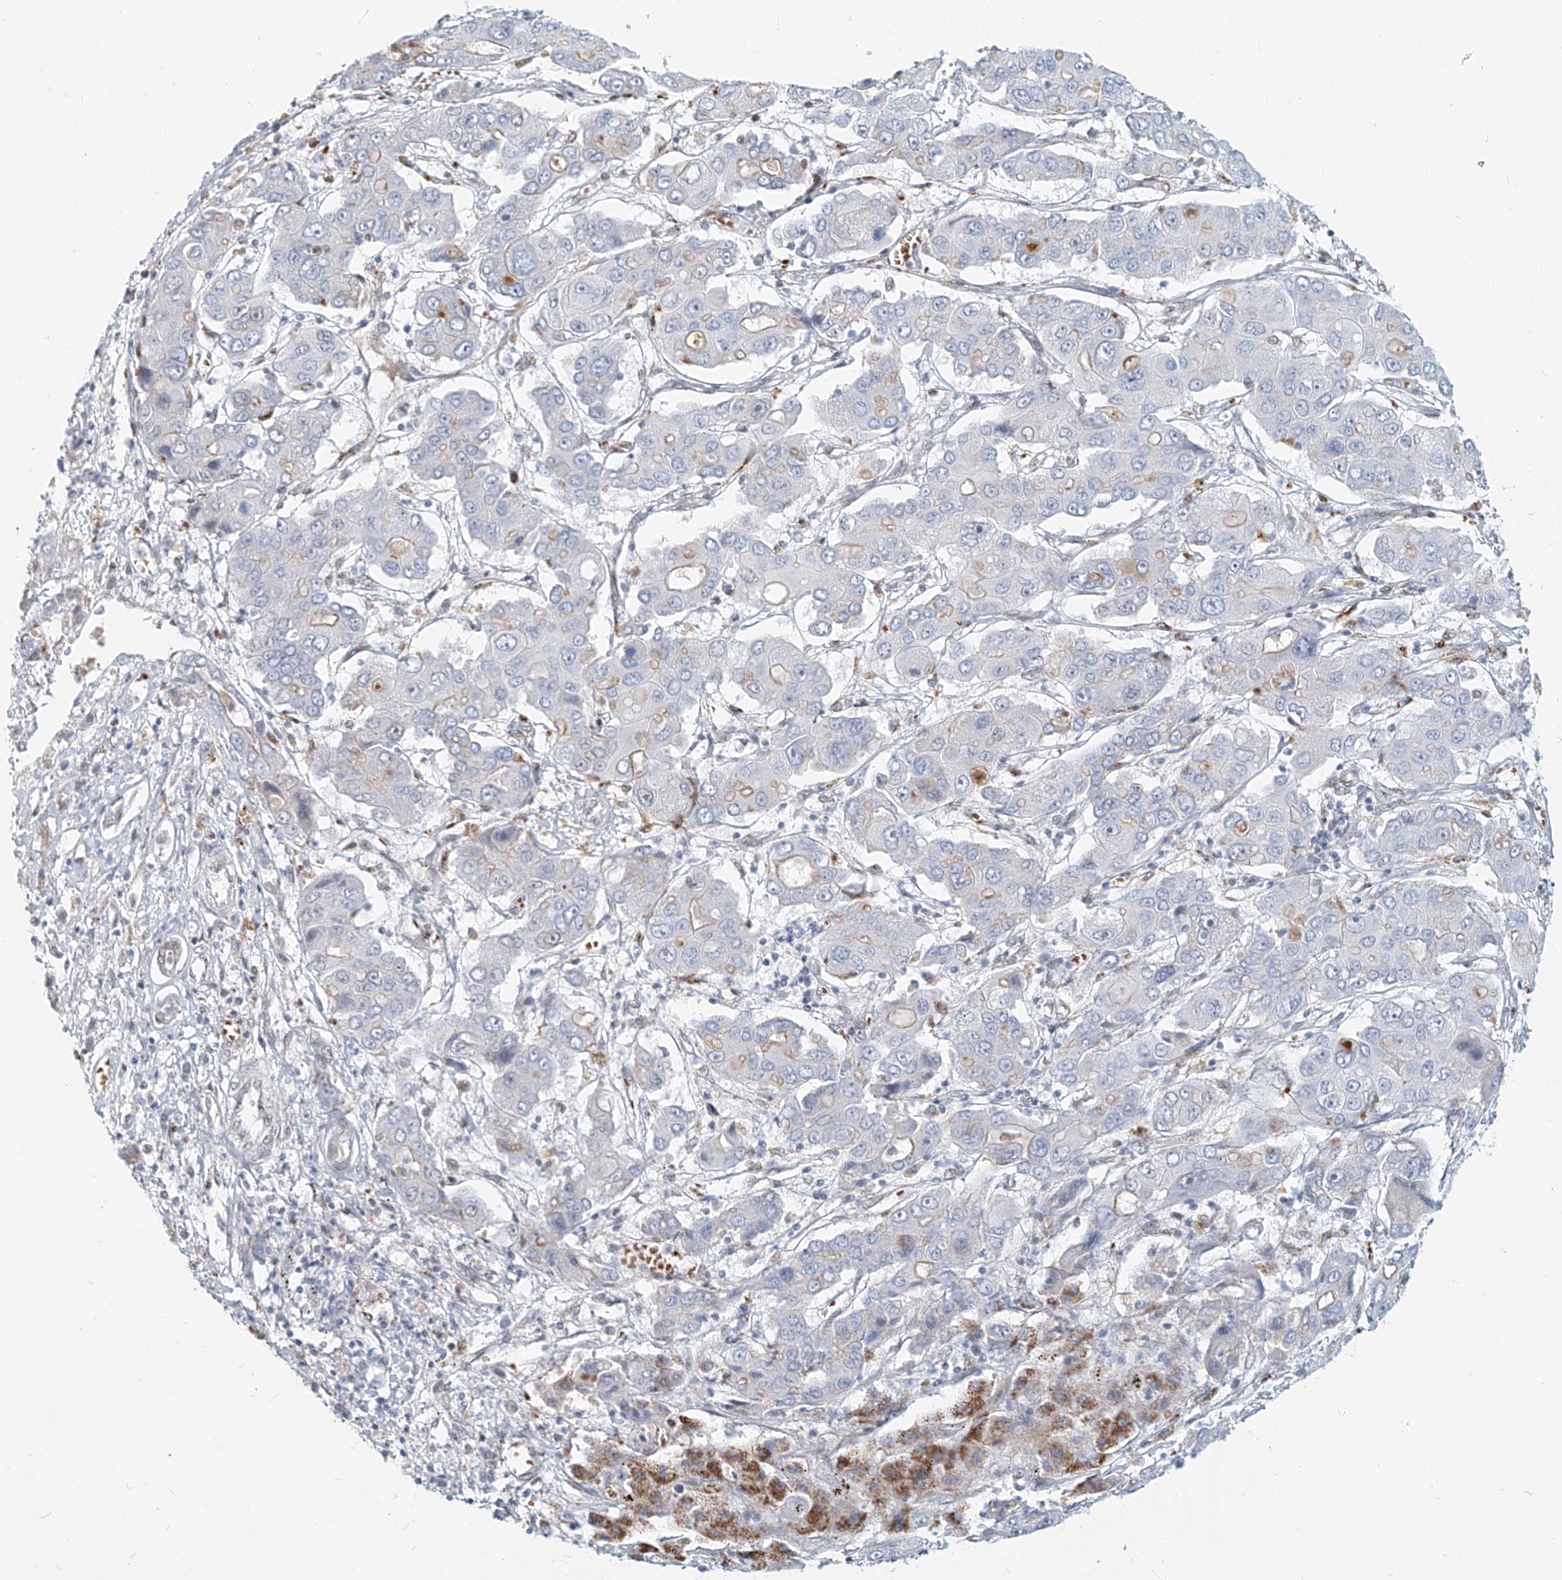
{"staining": {"intensity": "negative", "quantity": "none", "location": "none"}, "tissue": "liver cancer", "cell_type": "Tumor cells", "image_type": "cancer", "snomed": [{"axis": "morphology", "description": "Cholangiocarcinoma"}, {"axis": "topography", "description": "Liver"}], "caption": "A photomicrograph of human liver cholangiocarcinoma is negative for staining in tumor cells. (Brightfield microscopy of DAB (3,3'-diaminobenzidine) immunohistochemistry at high magnification).", "gene": "SASH1", "patient": {"sex": "male", "age": 67}}